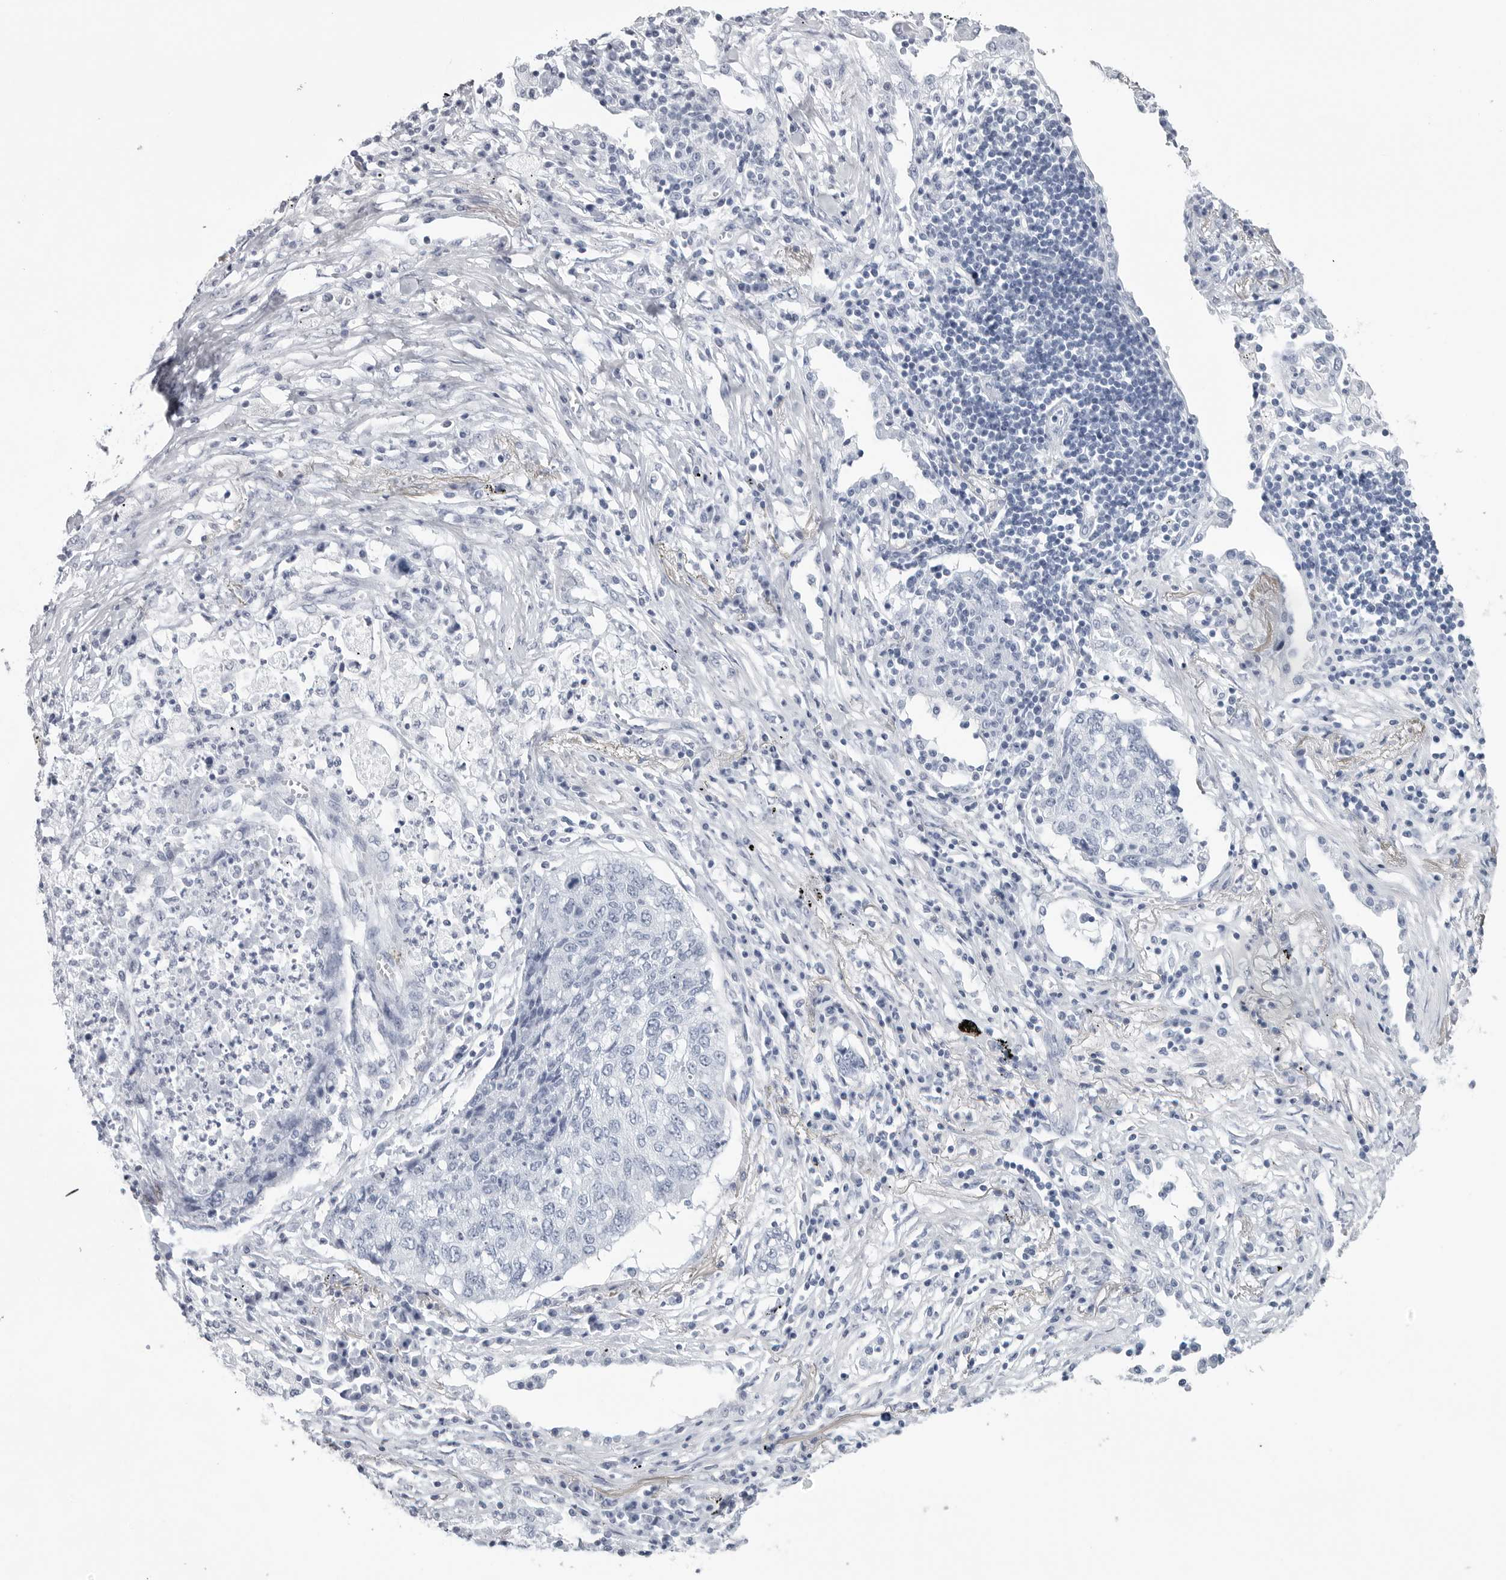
{"staining": {"intensity": "negative", "quantity": "none", "location": "none"}, "tissue": "lung cancer", "cell_type": "Tumor cells", "image_type": "cancer", "snomed": [{"axis": "morphology", "description": "Squamous cell carcinoma, NOS"}, {"axis": "topography", "description": "Lung"}], "caption": "Immunohistochemistry (IHC) micrograph of neoplastic tissue: human lung cancer (squamous cell carcinoma) stained with DAB (3,3'-diaminobenzidine) demonstrates no significant protein positivity in tumor cells.", "gene": "CST2", "patient": {"sex": "female", "age": 63}}